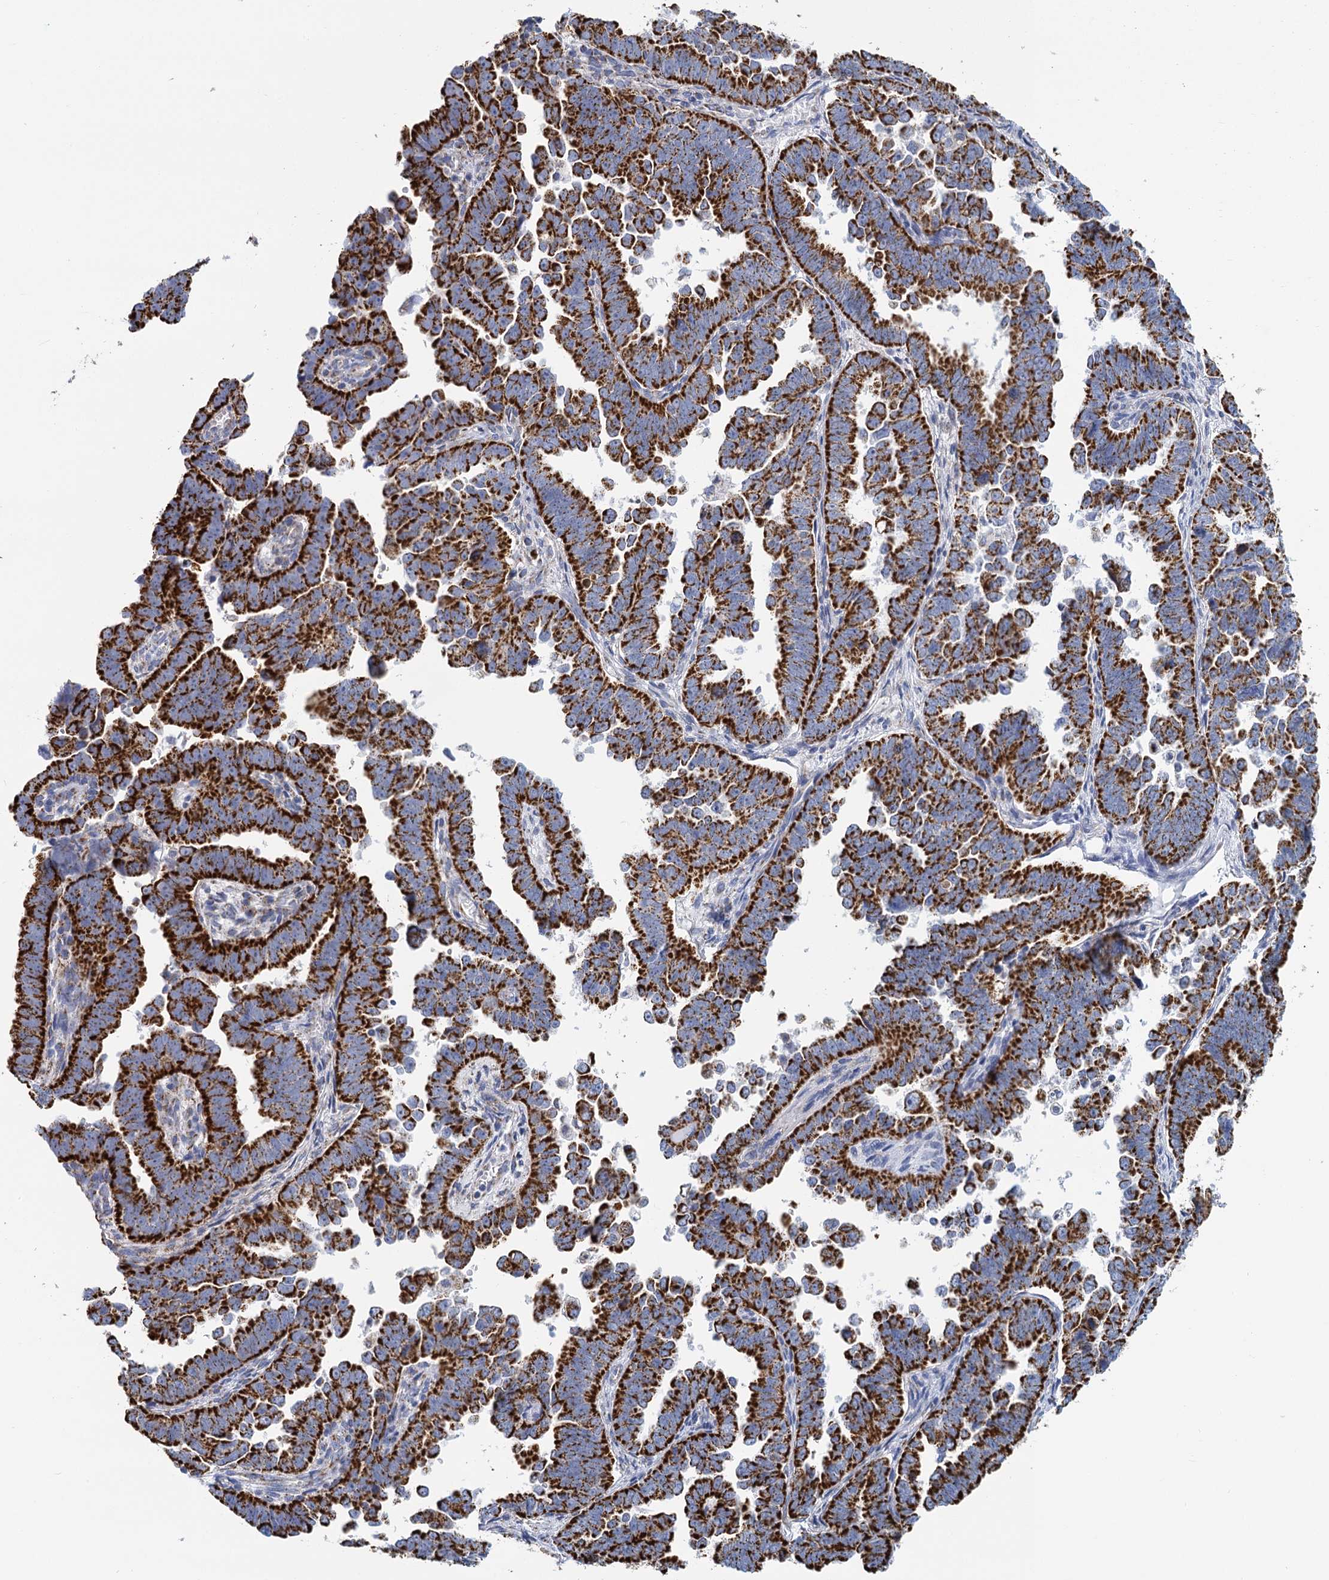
{"staining": {"intensity": "strong", "quantity": ">75%", "location": "cytoplasmic/membranous"}, "tissue": "endometrial cancer", "cell_type": "Tumor cells", "image_type": "cancer", "snomed": [{"axis": "morphology", "description": "Adenocarcinoma, NOS"}, {"axis": "topography", "description": "Endometrium"}], "caption": "Endometrial cancer stained with a protein marker reveals strong staining in tumor cells.", "gene": "CCP110", "patient": {"sex": "female", "age": 75}}